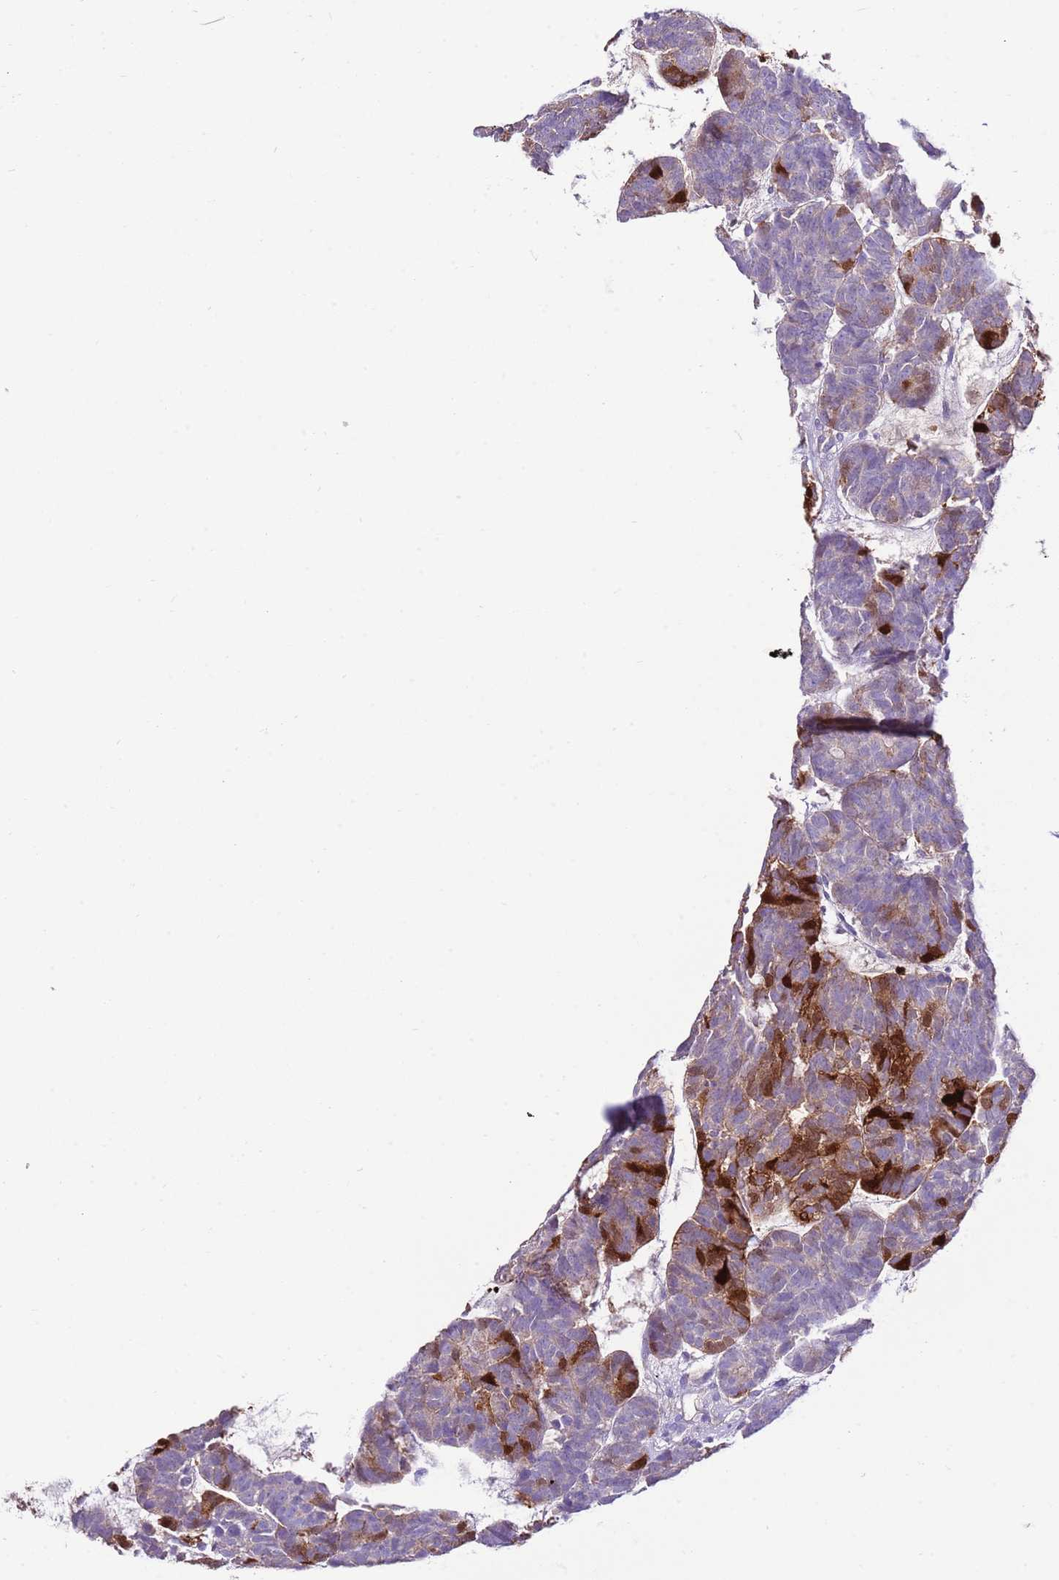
{"staining": {"intensity": "moderate", "quantity": "25%-75%", "location": "cytoplasmic/membranous"}, "tissue": "head and neck cancer", "cell_type": "Tumor cells", "image_type": "cancer", "snomed": [{"axis": "morphology", "description": "Adenocarcinoma, NOS"}, {"axis": "topography", "description": "Head-Neck"}], "caption": "The photomicrograph demonstrates staining of head and neck cancer (adenocarcinoma), revealing moderate cytoplasmic/membranous protein positivity (brown color) within tumor cells. Immunohistochemistry stains the protein in brown and the nuclei are stained blue.", "gene": "ALDH3A1", "patient": {"sex": "female", "age": 81}}